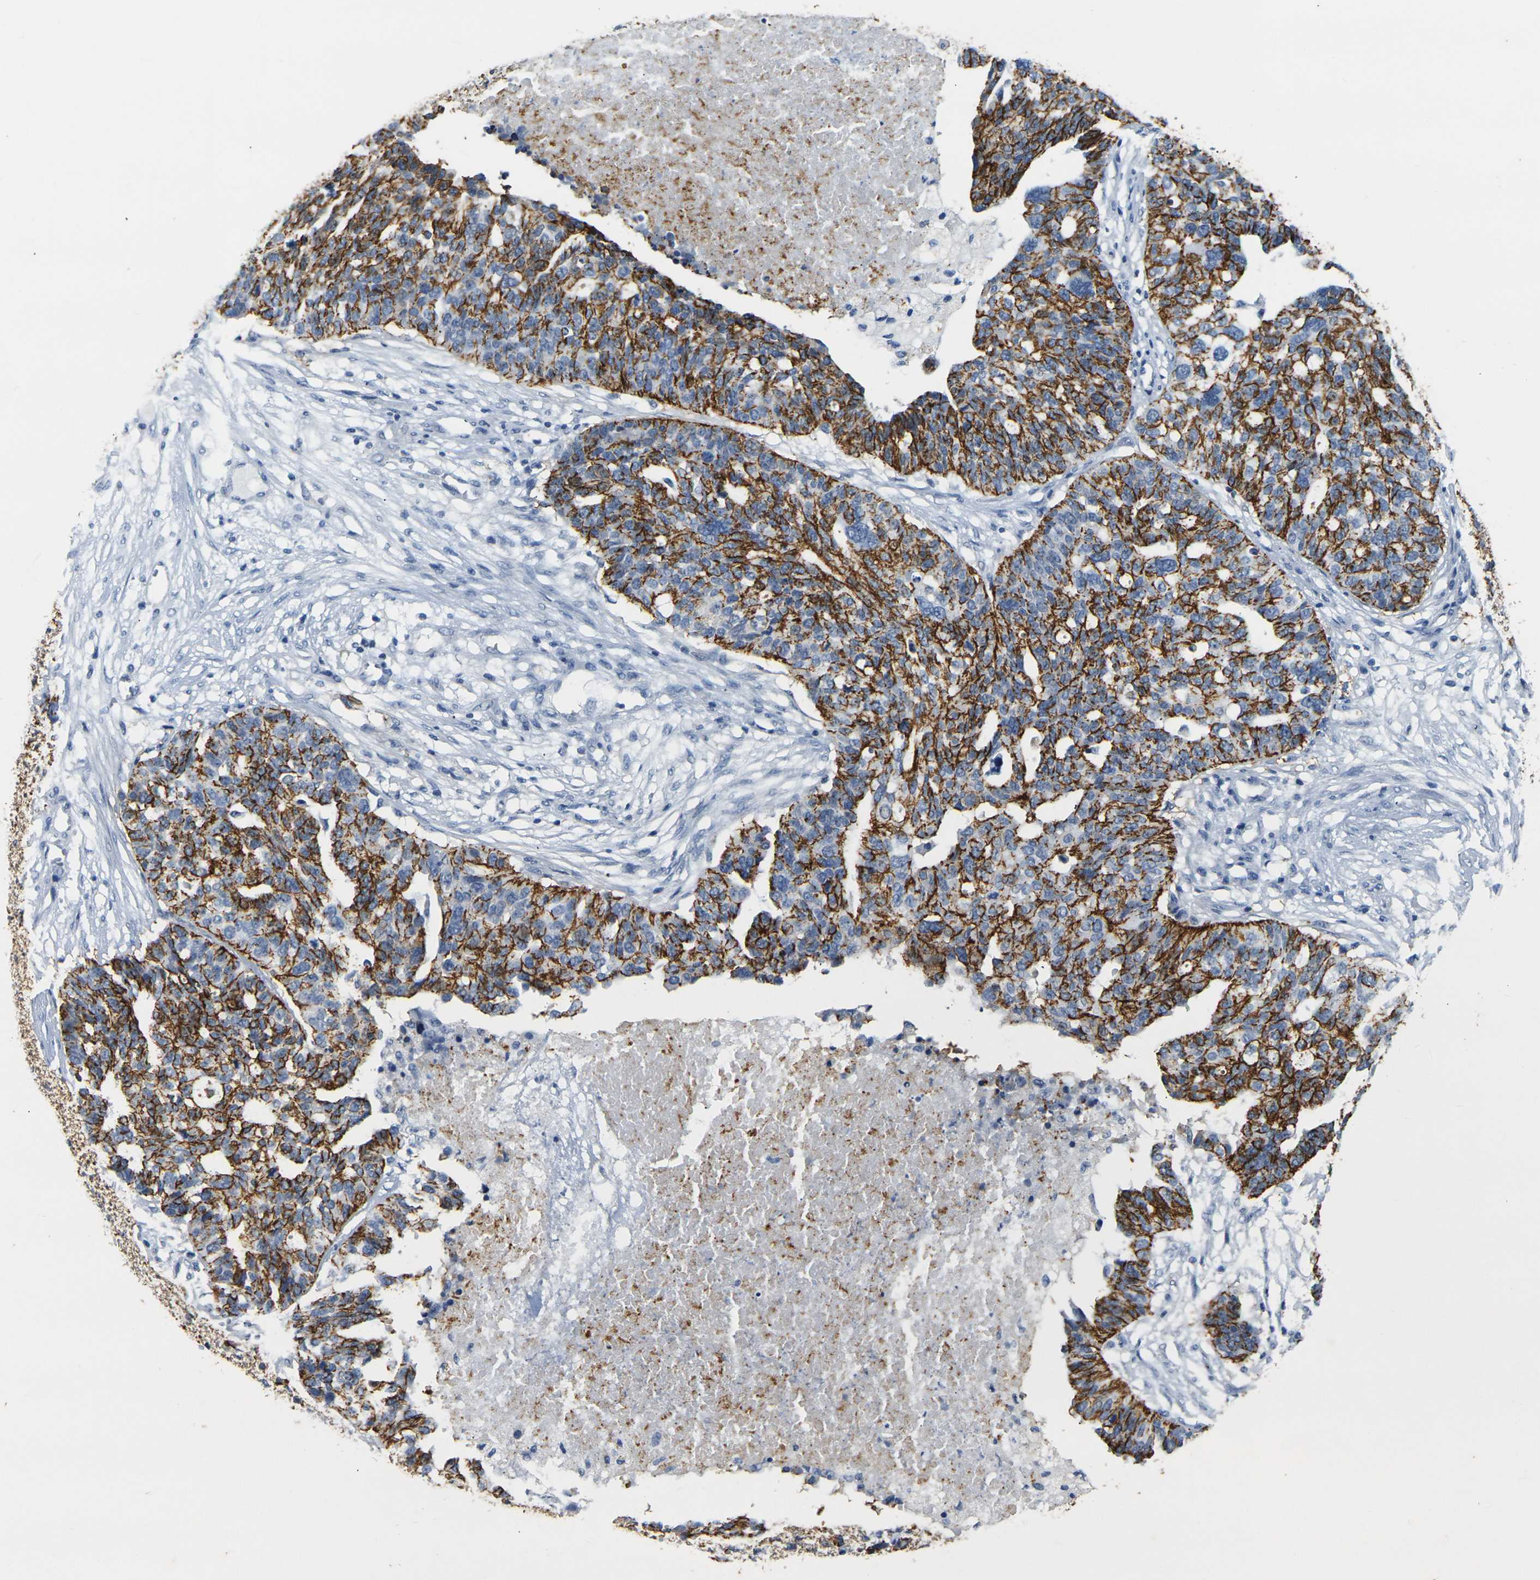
{"staining": {"intensity": "strong", "quantity": ">75%", "location": "cytoplasmic/membranous"}, "tissue": "ovarian cancer", "cell_type": "Tumor cells", "image_type": "cancer", "snomed": [{"axis": "morphology", "description": "Cystadenocarcinoma, serous, NOS"}, {"axis": "topography", "description": "Ovary"}], "caption": "DAB (3,3'-diaminobenzidine) immunohistochemical staining of ovarian cancer shows strong cytoplasmic/membranous protein positivity in approximately >75% of tumor cells. (DAB (3,3'-diaminobenzidine) IHC with brightfield microscopy, high magnification).", "gene": "CLDN7", "patient": {"sex": "female", "age": 59}}